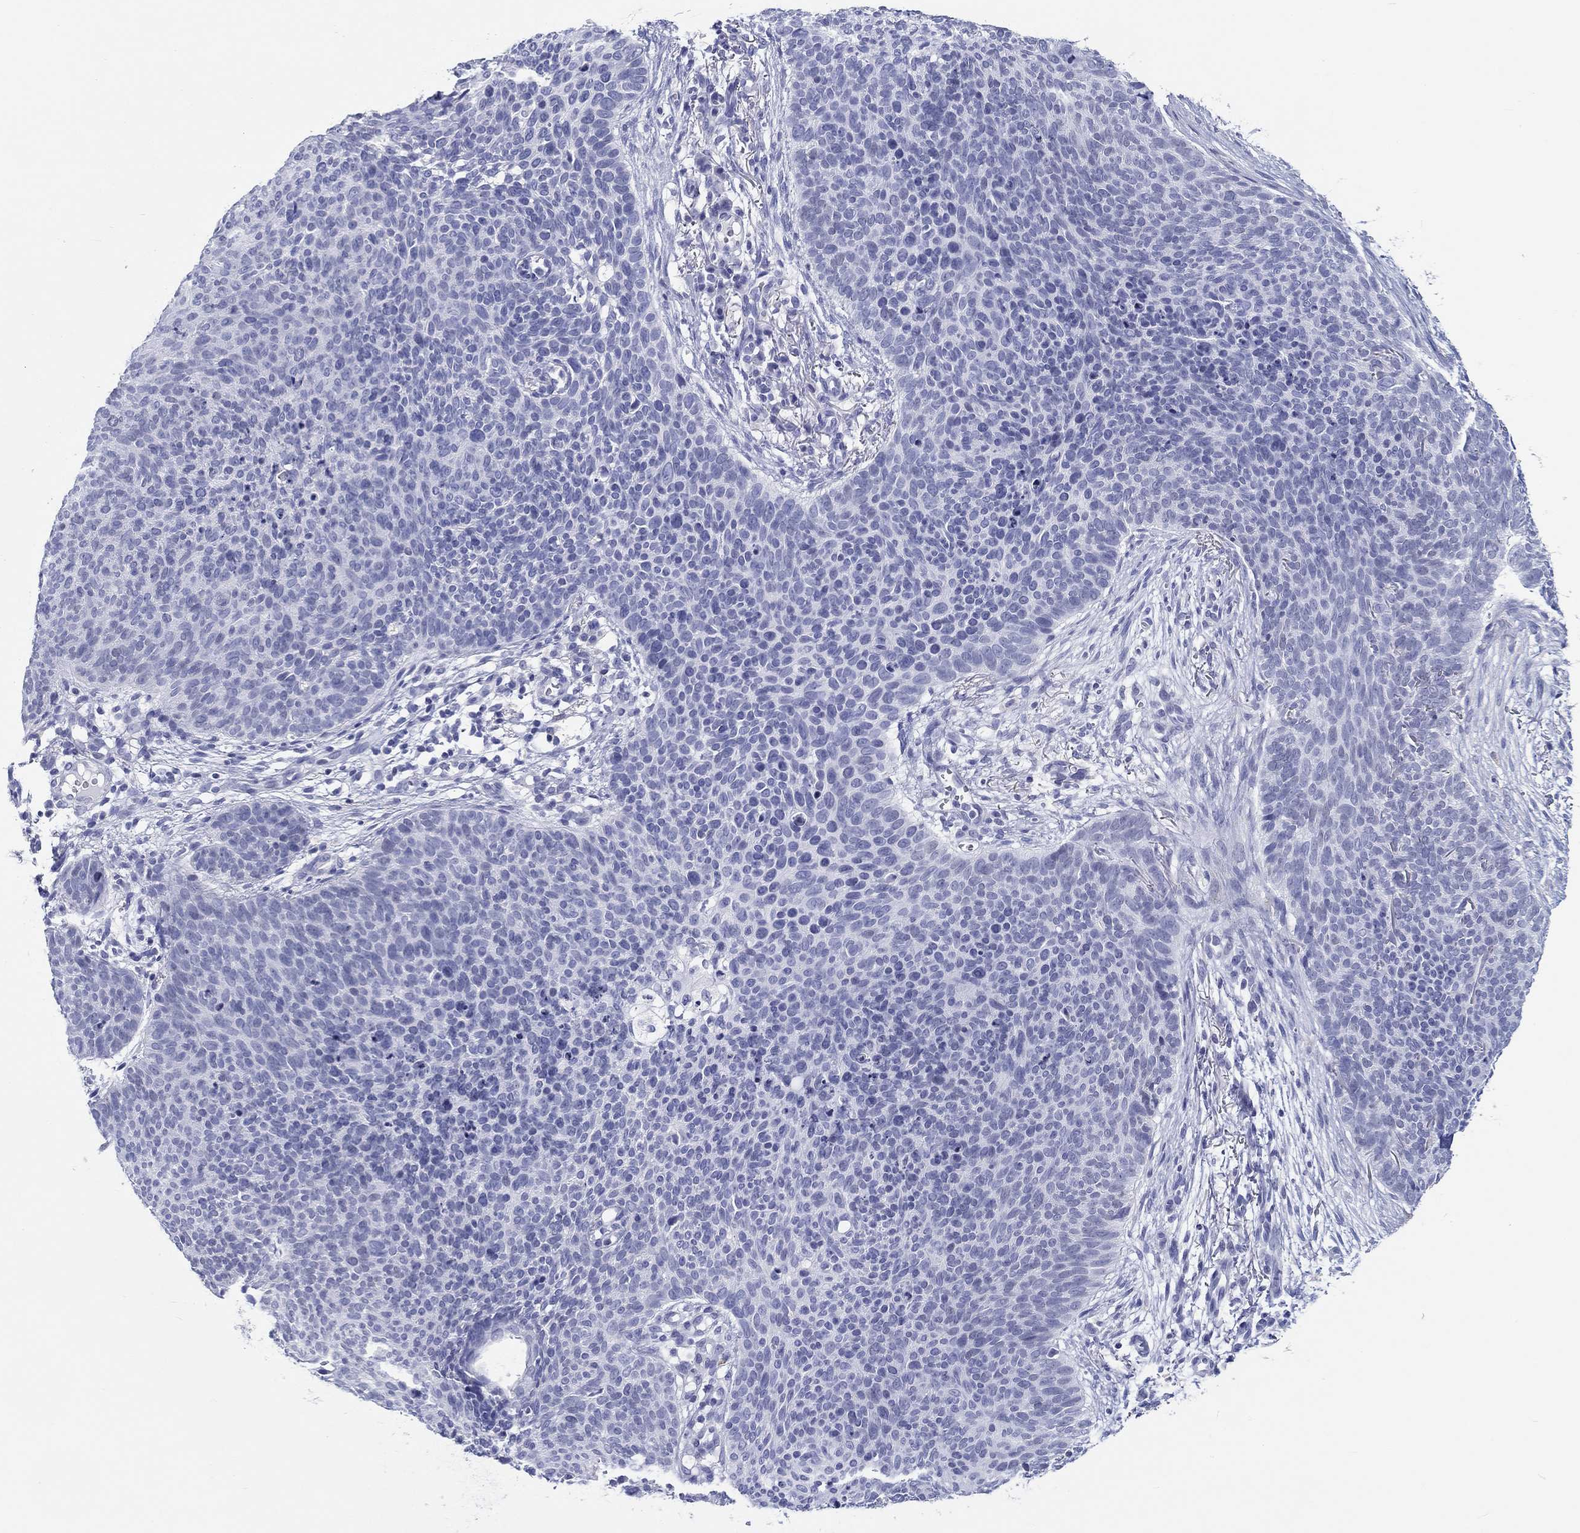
{"staining": {"intensity": "negative", "quantity": "none", "location": "none"}, "tissue": "skin cancer", "cell_type": "Tumor cells", "image_type": "cancer", "snomed": [{"axis": "morphology", "description": "Basal cell carcinoma"}, {"axis": "topography", "description": "Skin"}], "caption": "Skin basal cell carcinoma was stained to show a protein in brown. There is no significant expression in tumor cells.", "gene": "H1-1", "patient": {"sex": "male", "age": 64}}